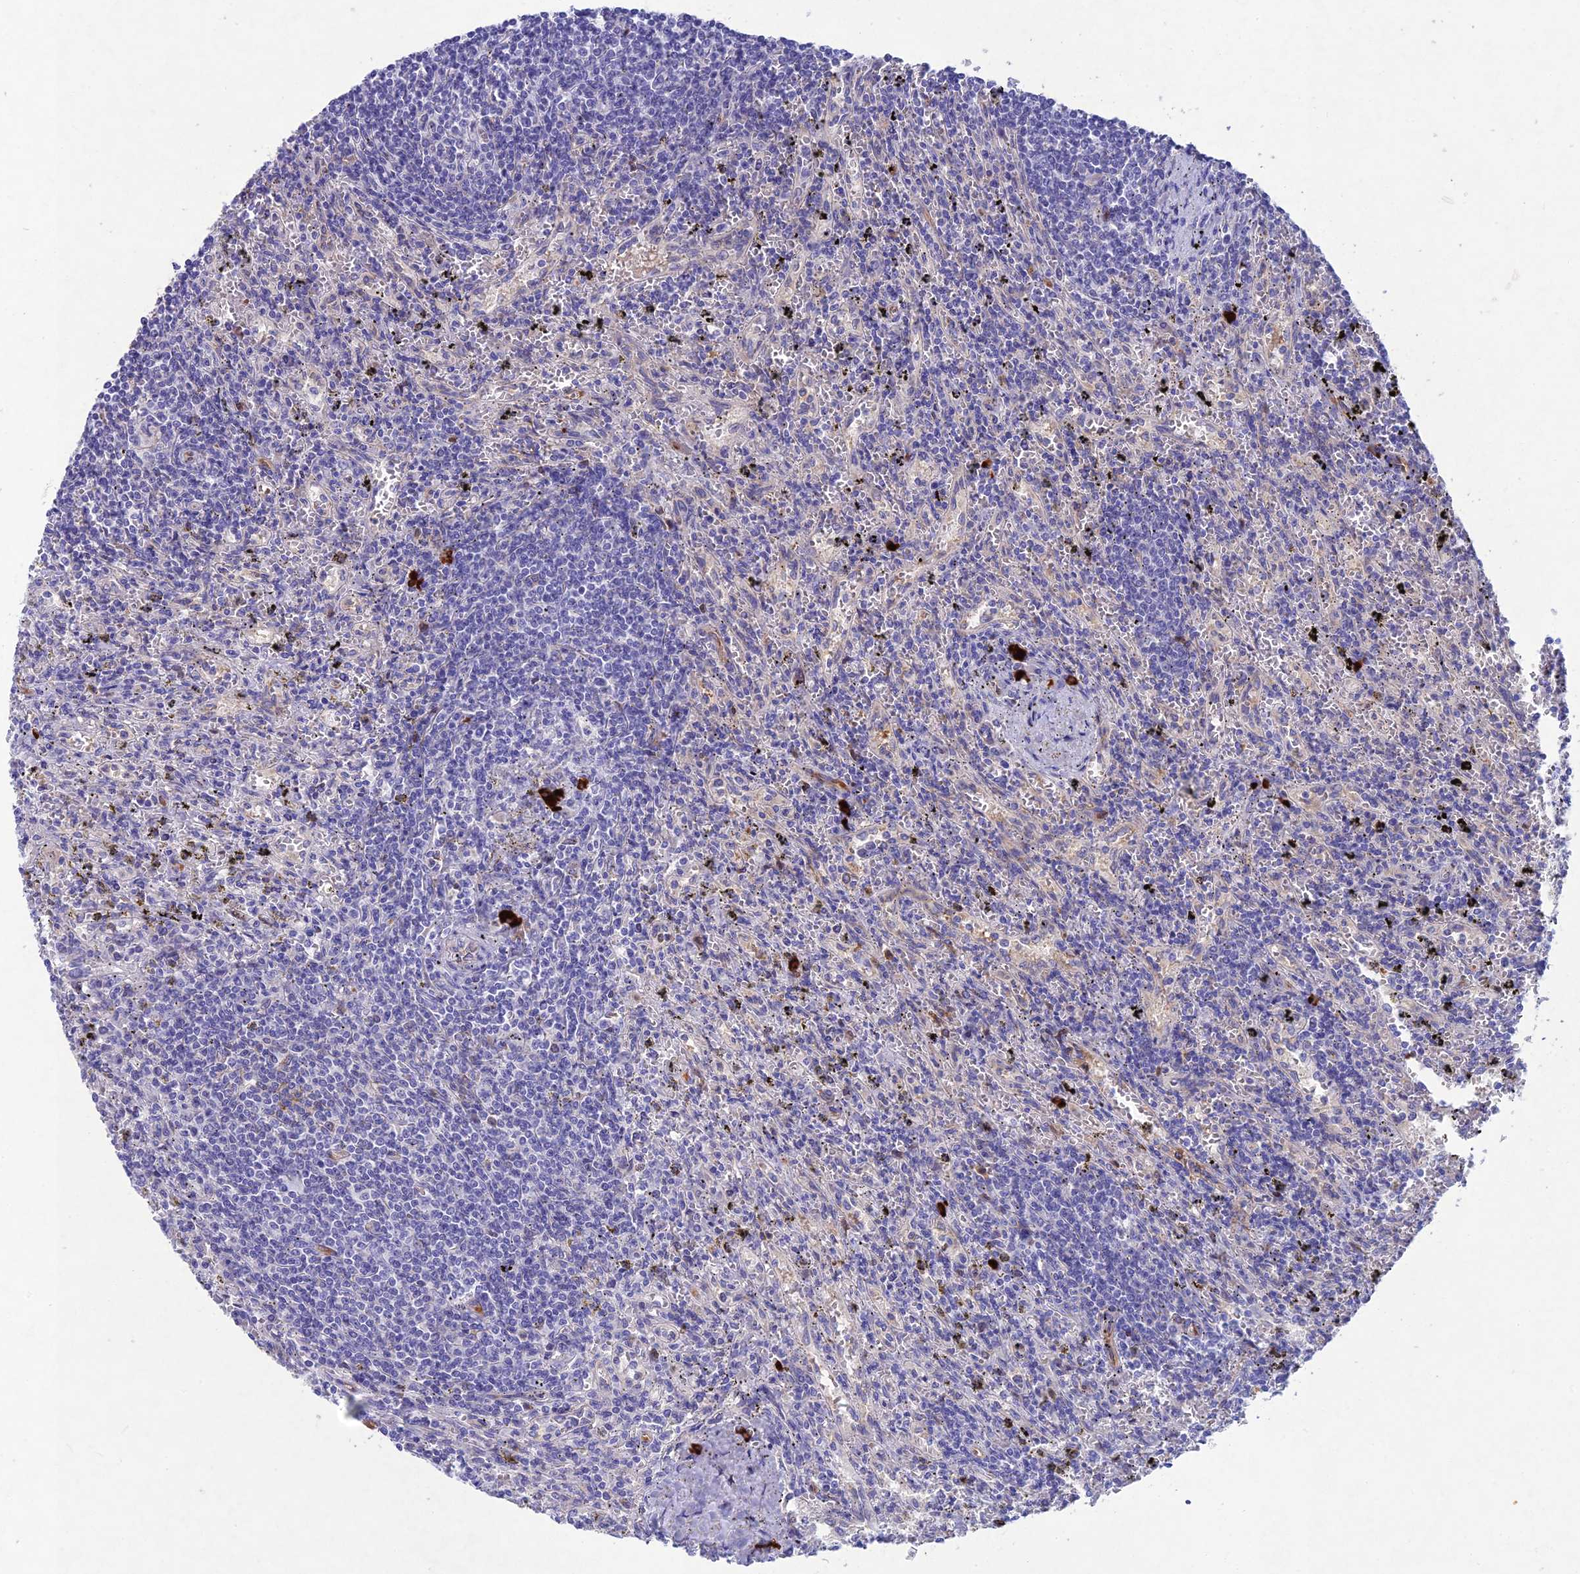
{"staining": {"intensity": "negative", "quantity": "none", "location": "none"}, "tissue": "lymphoma", "cell_type": "Tumor cells", "image_type": "cancer", "snomed": [{"axis": "morphology", "description": "Malignant lymphoma, non-Hodgkin's type, Low grade"}, {"axis": "topography", "description": "Spleen"}], "caption": "Immunohistochemistry (IHC) micrograph of human lymphoma stained for a protein (brown), which displays no staining in tumor cells.", "gene": "SNAP91", "patient": {"sex": "male", "age": 76}}